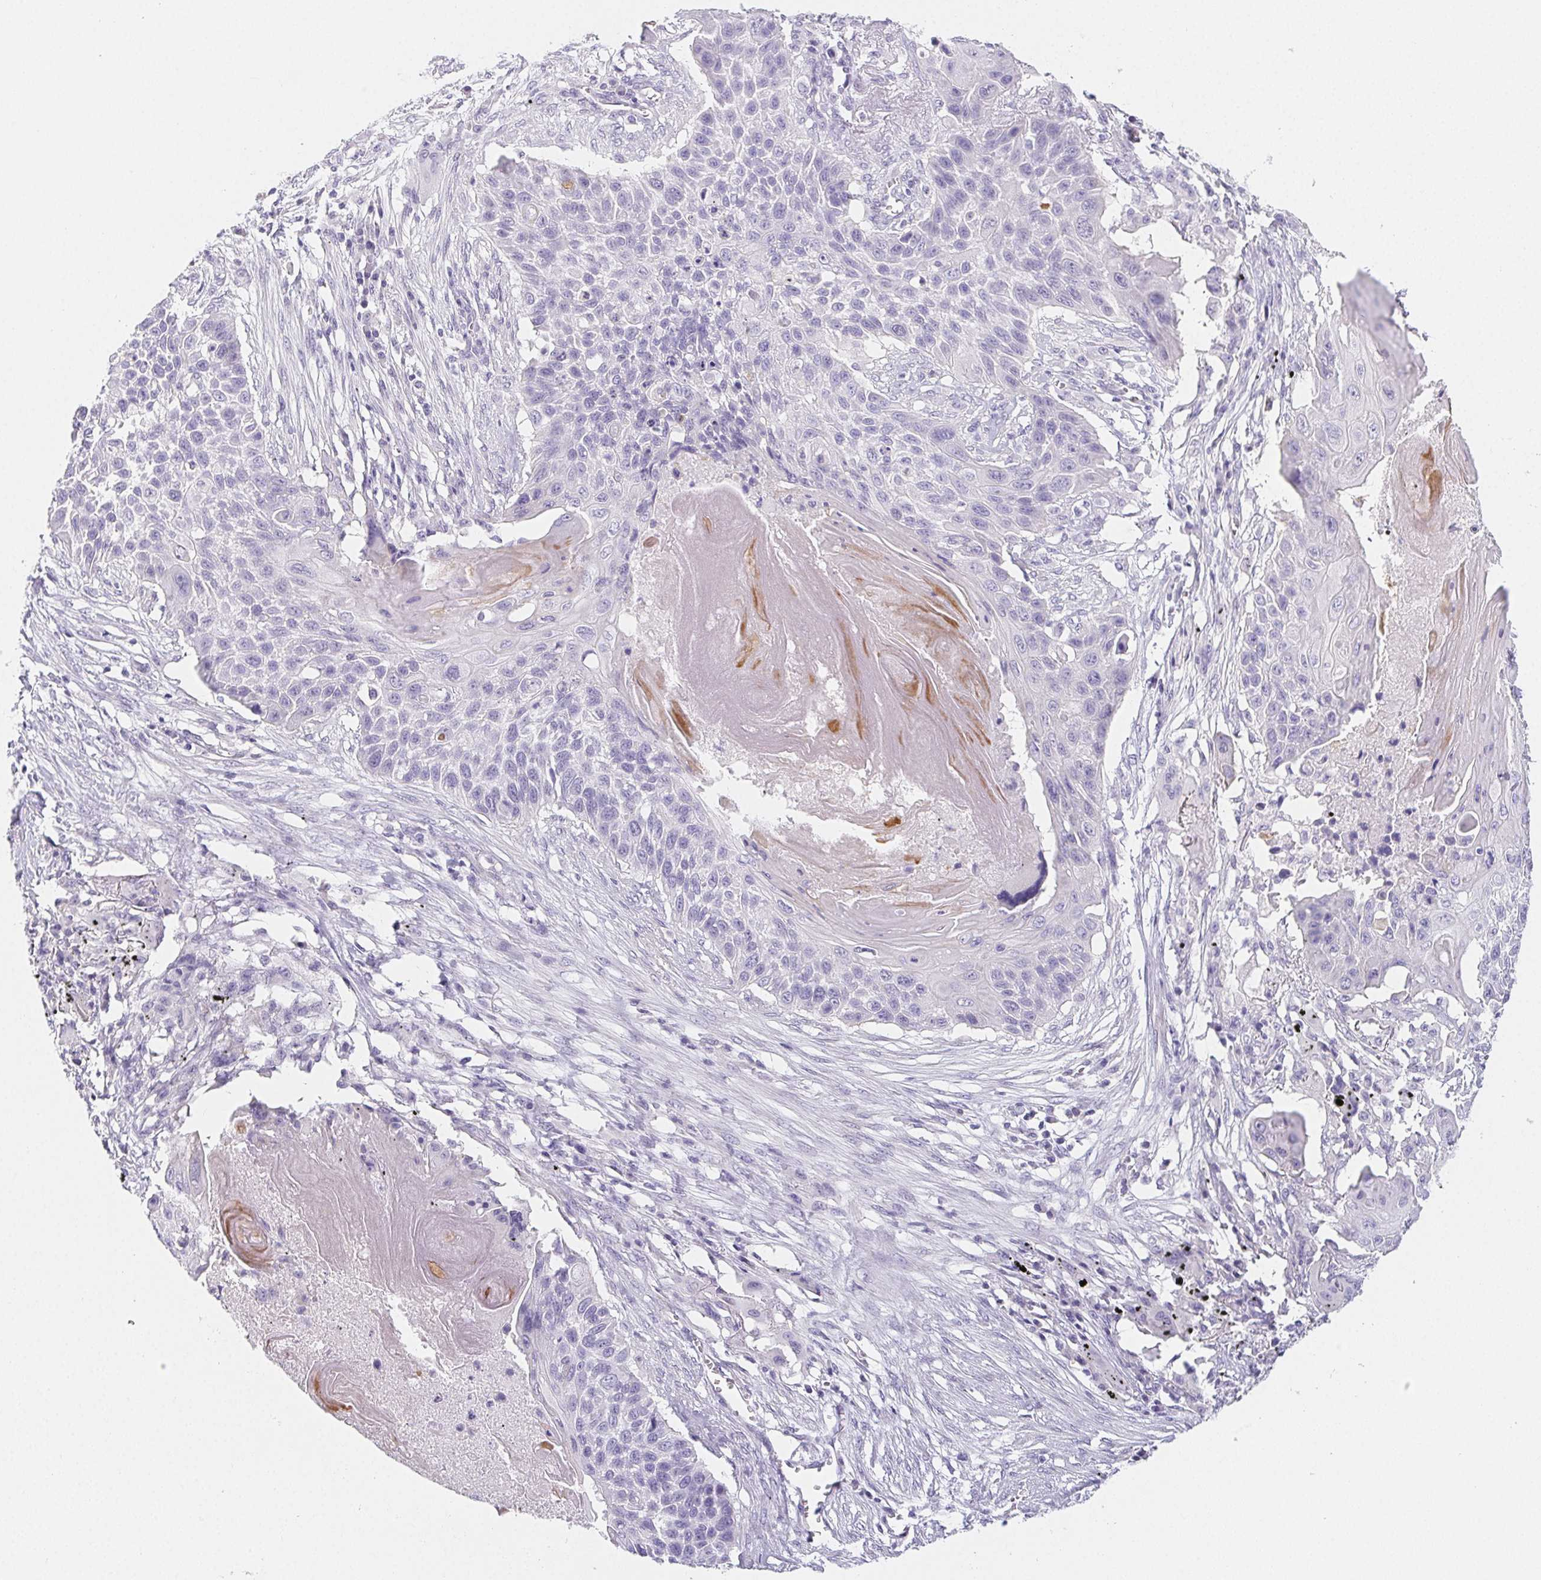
{"staining": {"intensity": "negative", "quantity": "none", "location": "none"}, "tissue": "lung cancer", "cell_type": "Tumor cells", "image_type": "cancer", "snomed": [{"axis": "morphology", "description": "Squamous cell carcinoma, NOS"}, {"axis": "topography", "description": "Lung"}], "caption": "IHC image of human lung cancer (squamous cell carcinoma) stained for a protein (brown), which displays no staining in tumor cells. (DAB (3,3'-diaminobenzidine) immunohistochemistry visualized using brightfield microscopy, high magnification).", "gene": "ZBBX", "patient": {"sex": "male", "age": 78}}